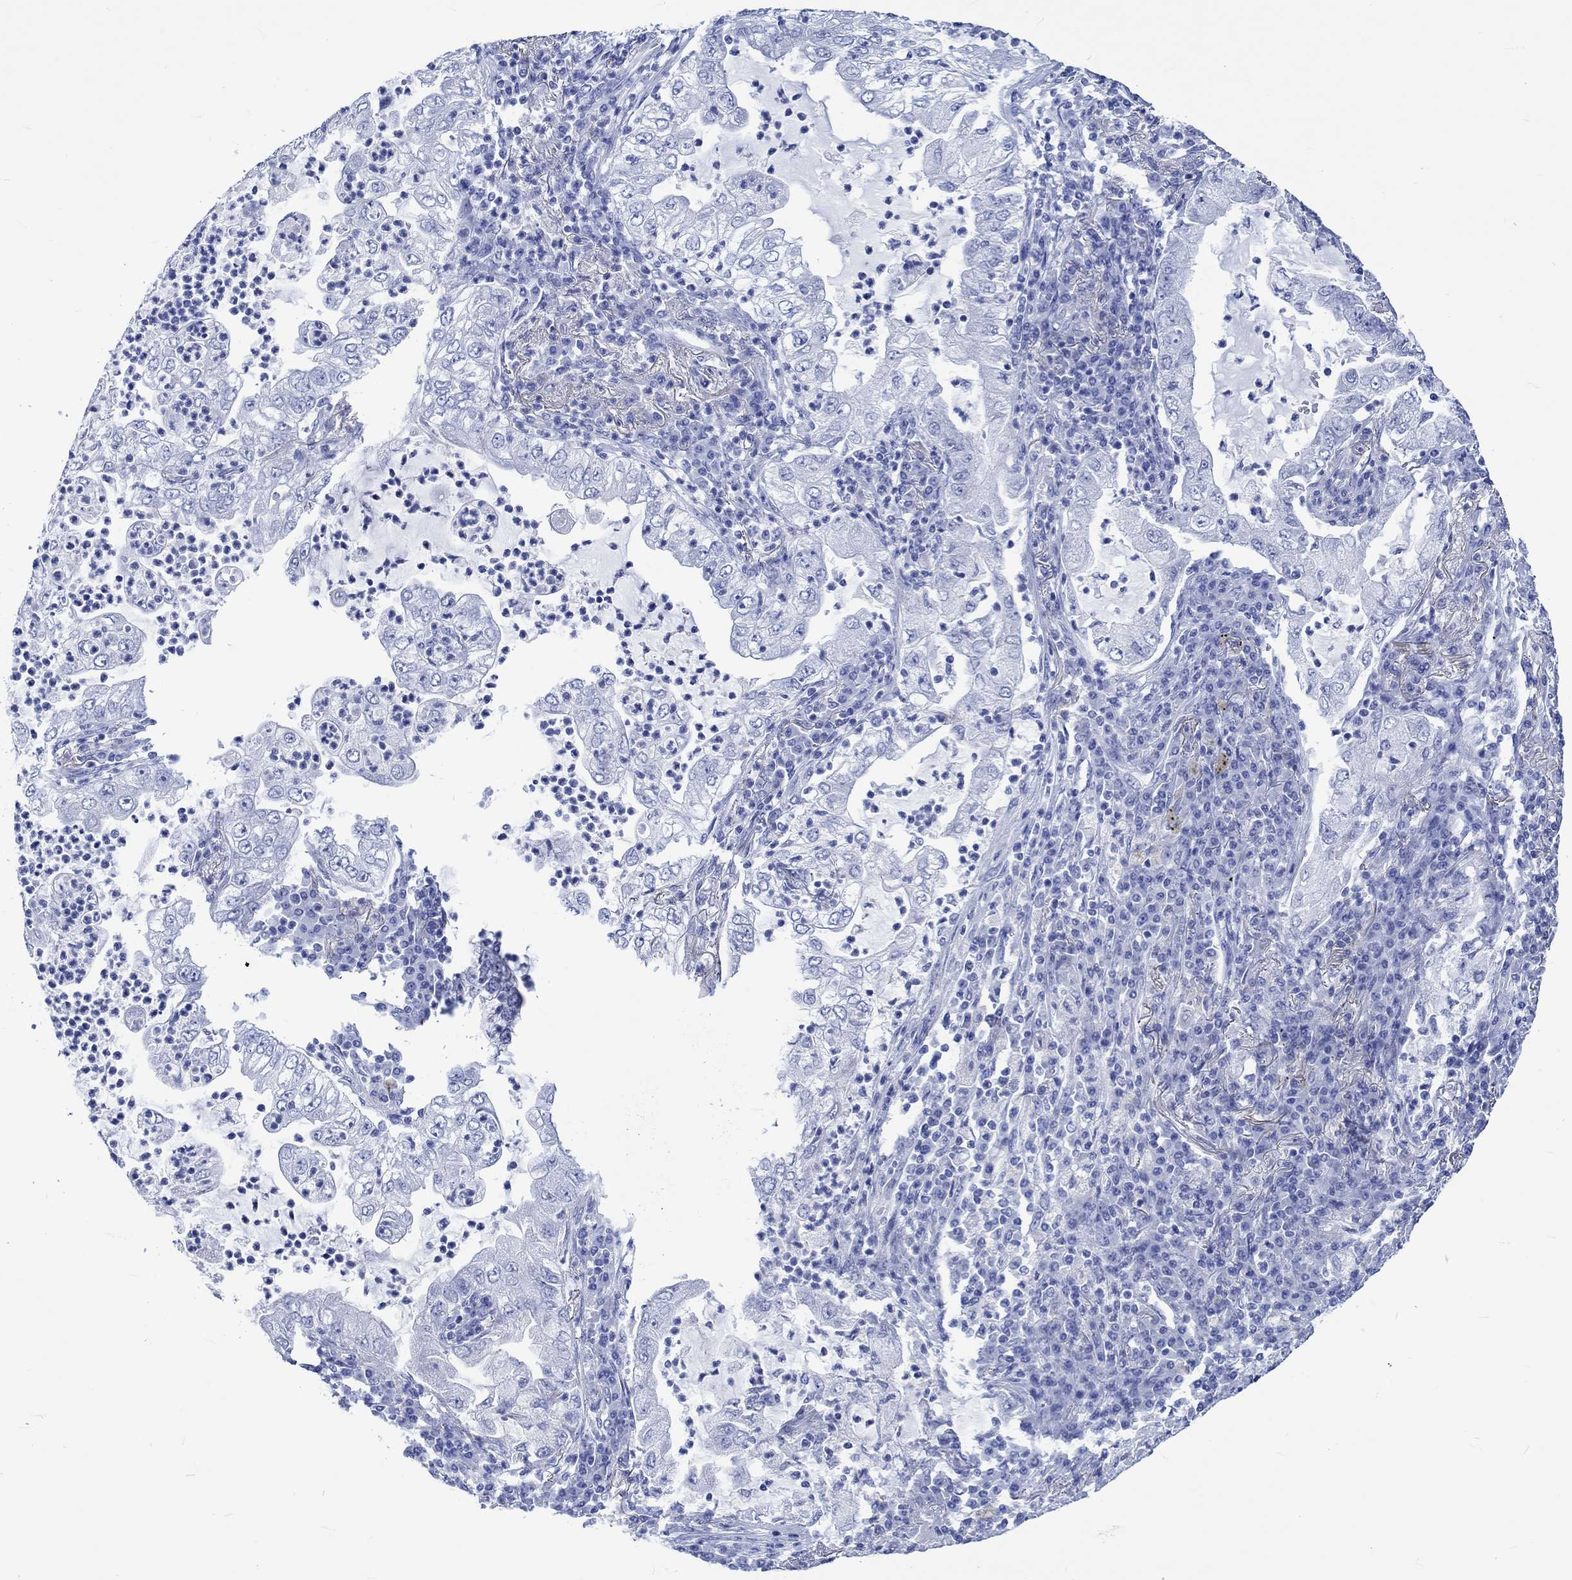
{"staining": {"intensity": "negative", "quantity": "none", "location": "none"}, "tissue": "lung cancer", "cell_type": "Tumor cells", "image_type": "cancer", "snomed": [{"axis": "morphology", "description": "Adenocarcinoma, NOS"}, {"axis": "topography", "description": "Lung"}], "caption": "Lung cancer (adenocarcinoma) was stained to show a protein in brown. There is no significant staining in tumor cells.", "gene": "KLHL33", "patient": {"sex": "female", "age": 73}}